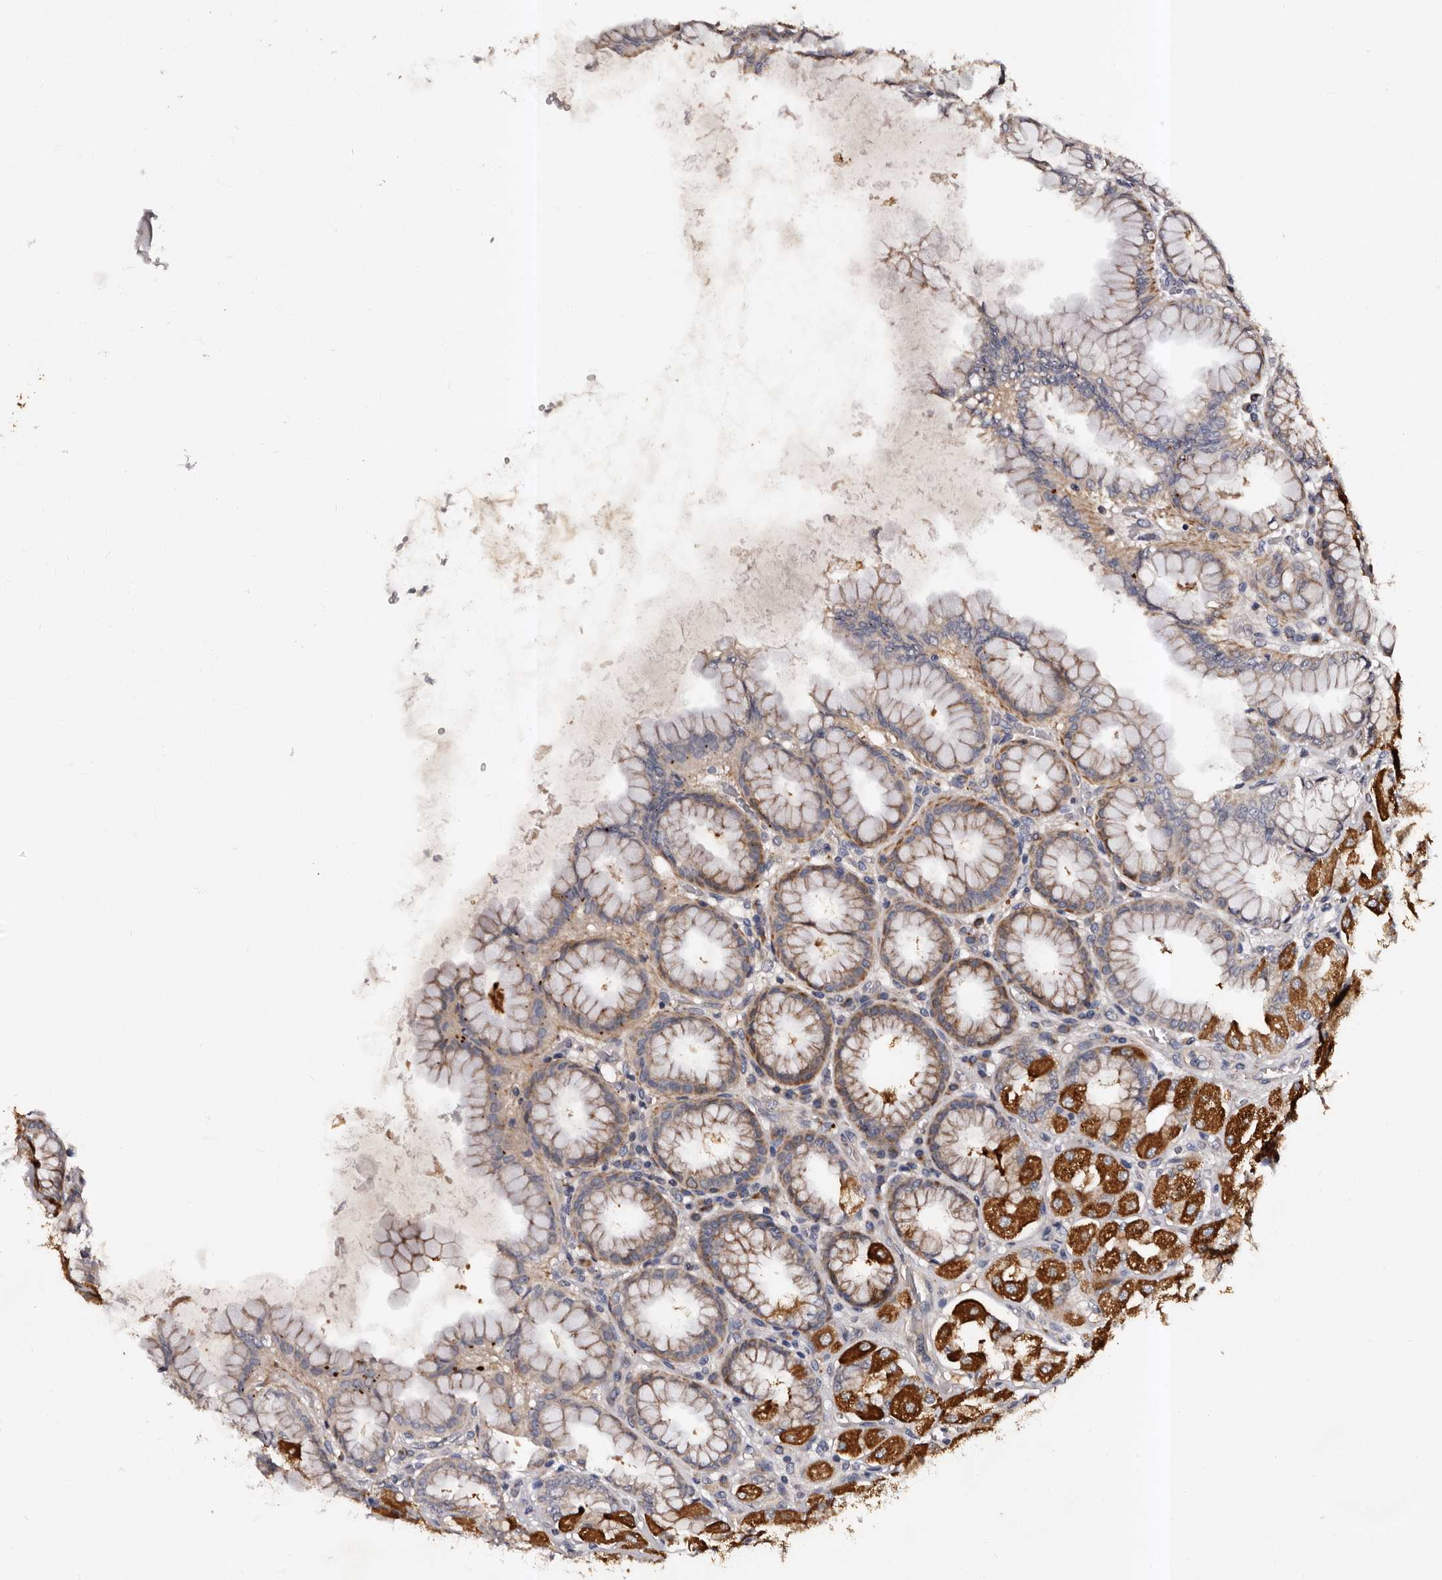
{"staining": {"intensity": "moderate", "quantity": ">75%", "location": "cytoplasmic/membranous"}, "tissue": "stomach", "cell_type": "Glandular cells", "image_type": "normal", "snomed": [{"axis": "morphology", "description": "Normal tissue, NOS"}, {"axis": "topography", "description": "Stomach, upper"}], "caption": "Immunohistochemical staining of benign human stomach exhibits medium levels of moderate cytoplasmic/membranous expression in approximately >75% of glandular cells. (brown staining indicates protein expression, while blue staining denotes nuclei).", "gene": "ADCK5", "patient": {"sex": "female", "age": 56}}